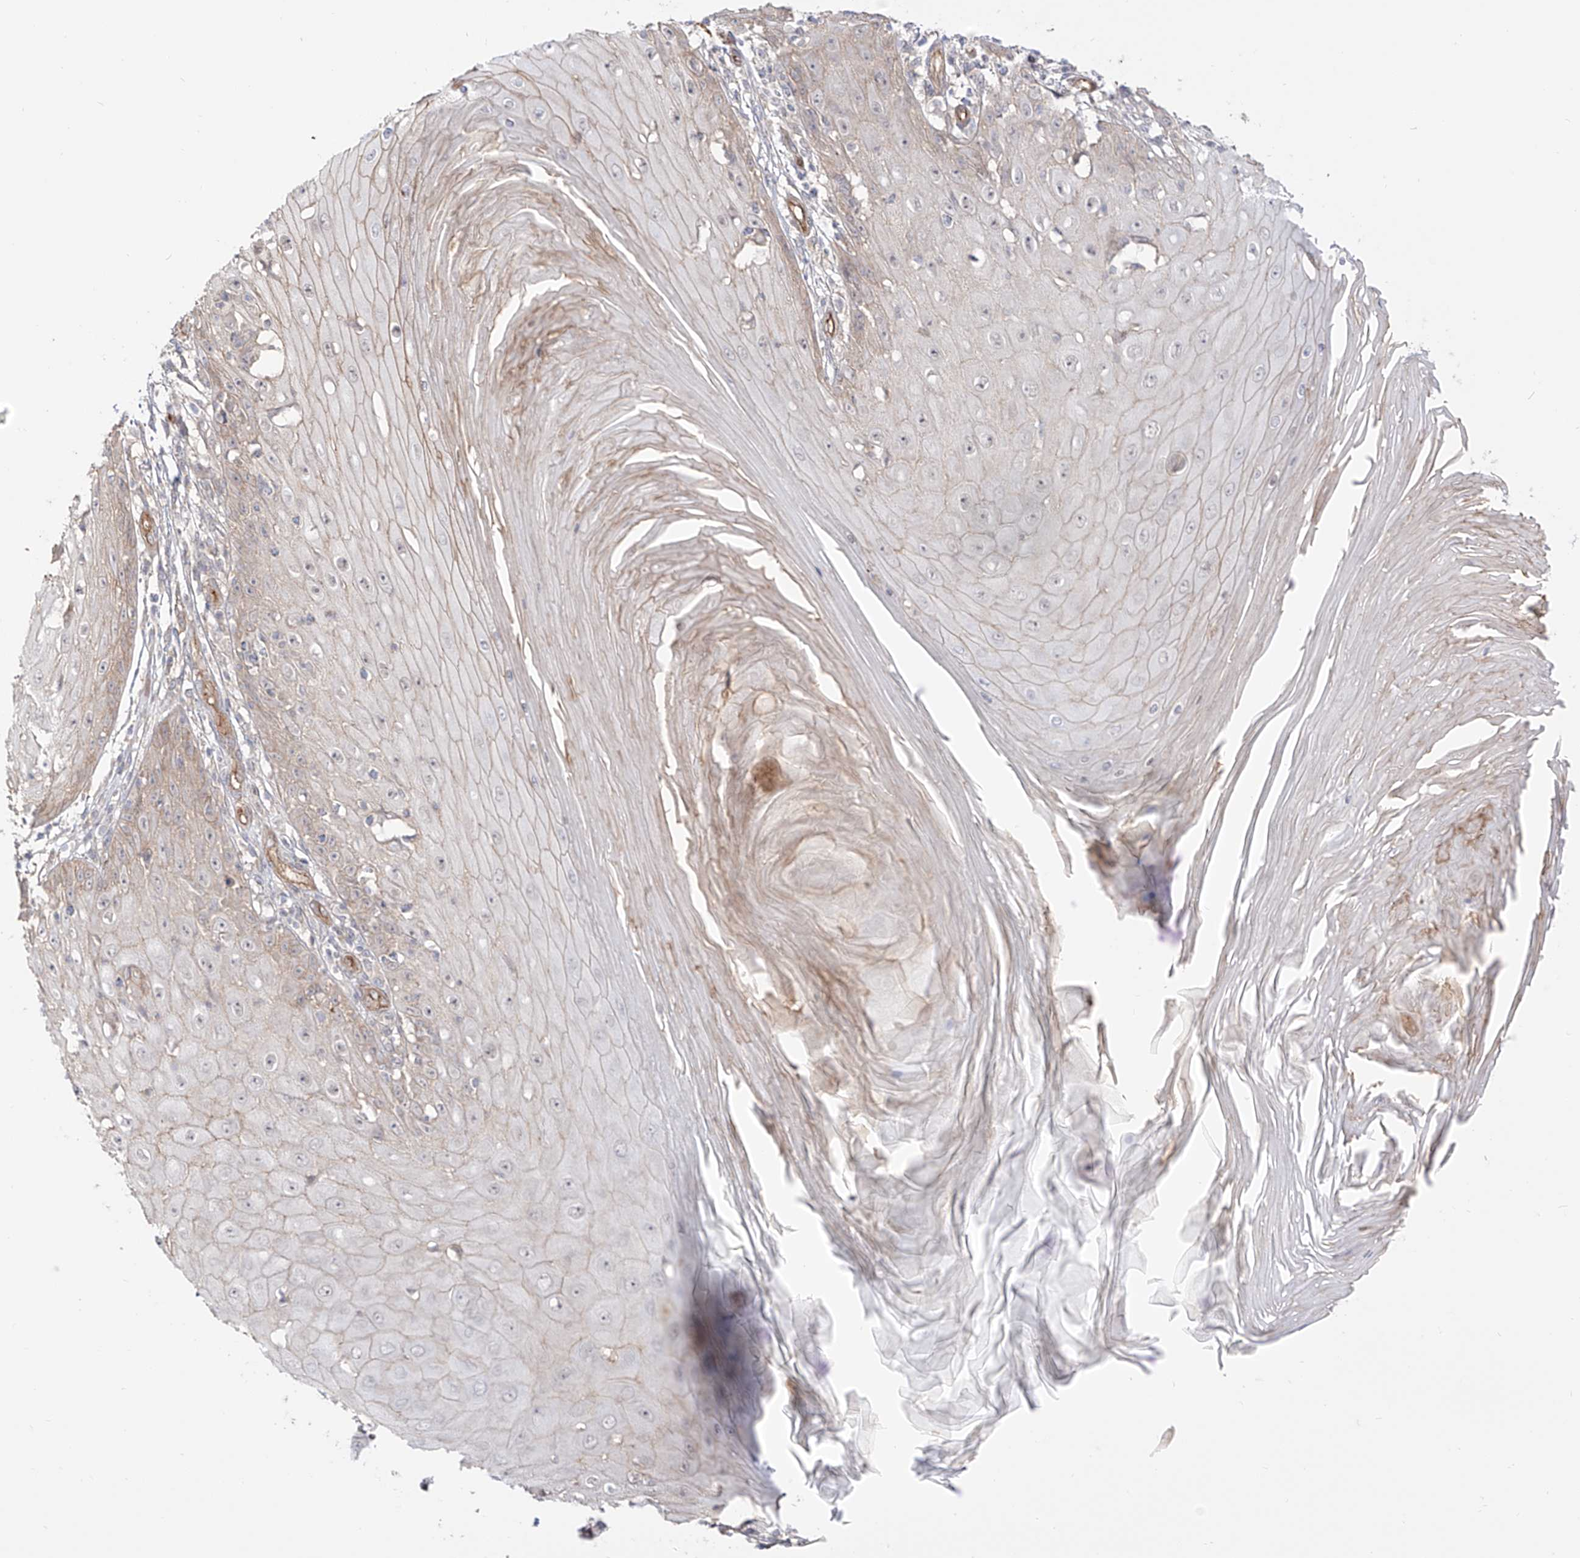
{"staining": {"intensity": "negative", "quantity": "none", "location": "none"}, "tissue": "skin cancer", "cell_type": "Tumor cells", "image_type": "cancer", "snomed": [{"axis": "morphology", "description": "Squamous cell carcinoma, NOS"}, {"axis": "topography", "description": "Skin"}], "caption": "Tumor cells are negative for brown protein staining in skin squamous cell carcinoma.", "gene": "ZNF180", "patient": {"sex": "female", "age": 73}}